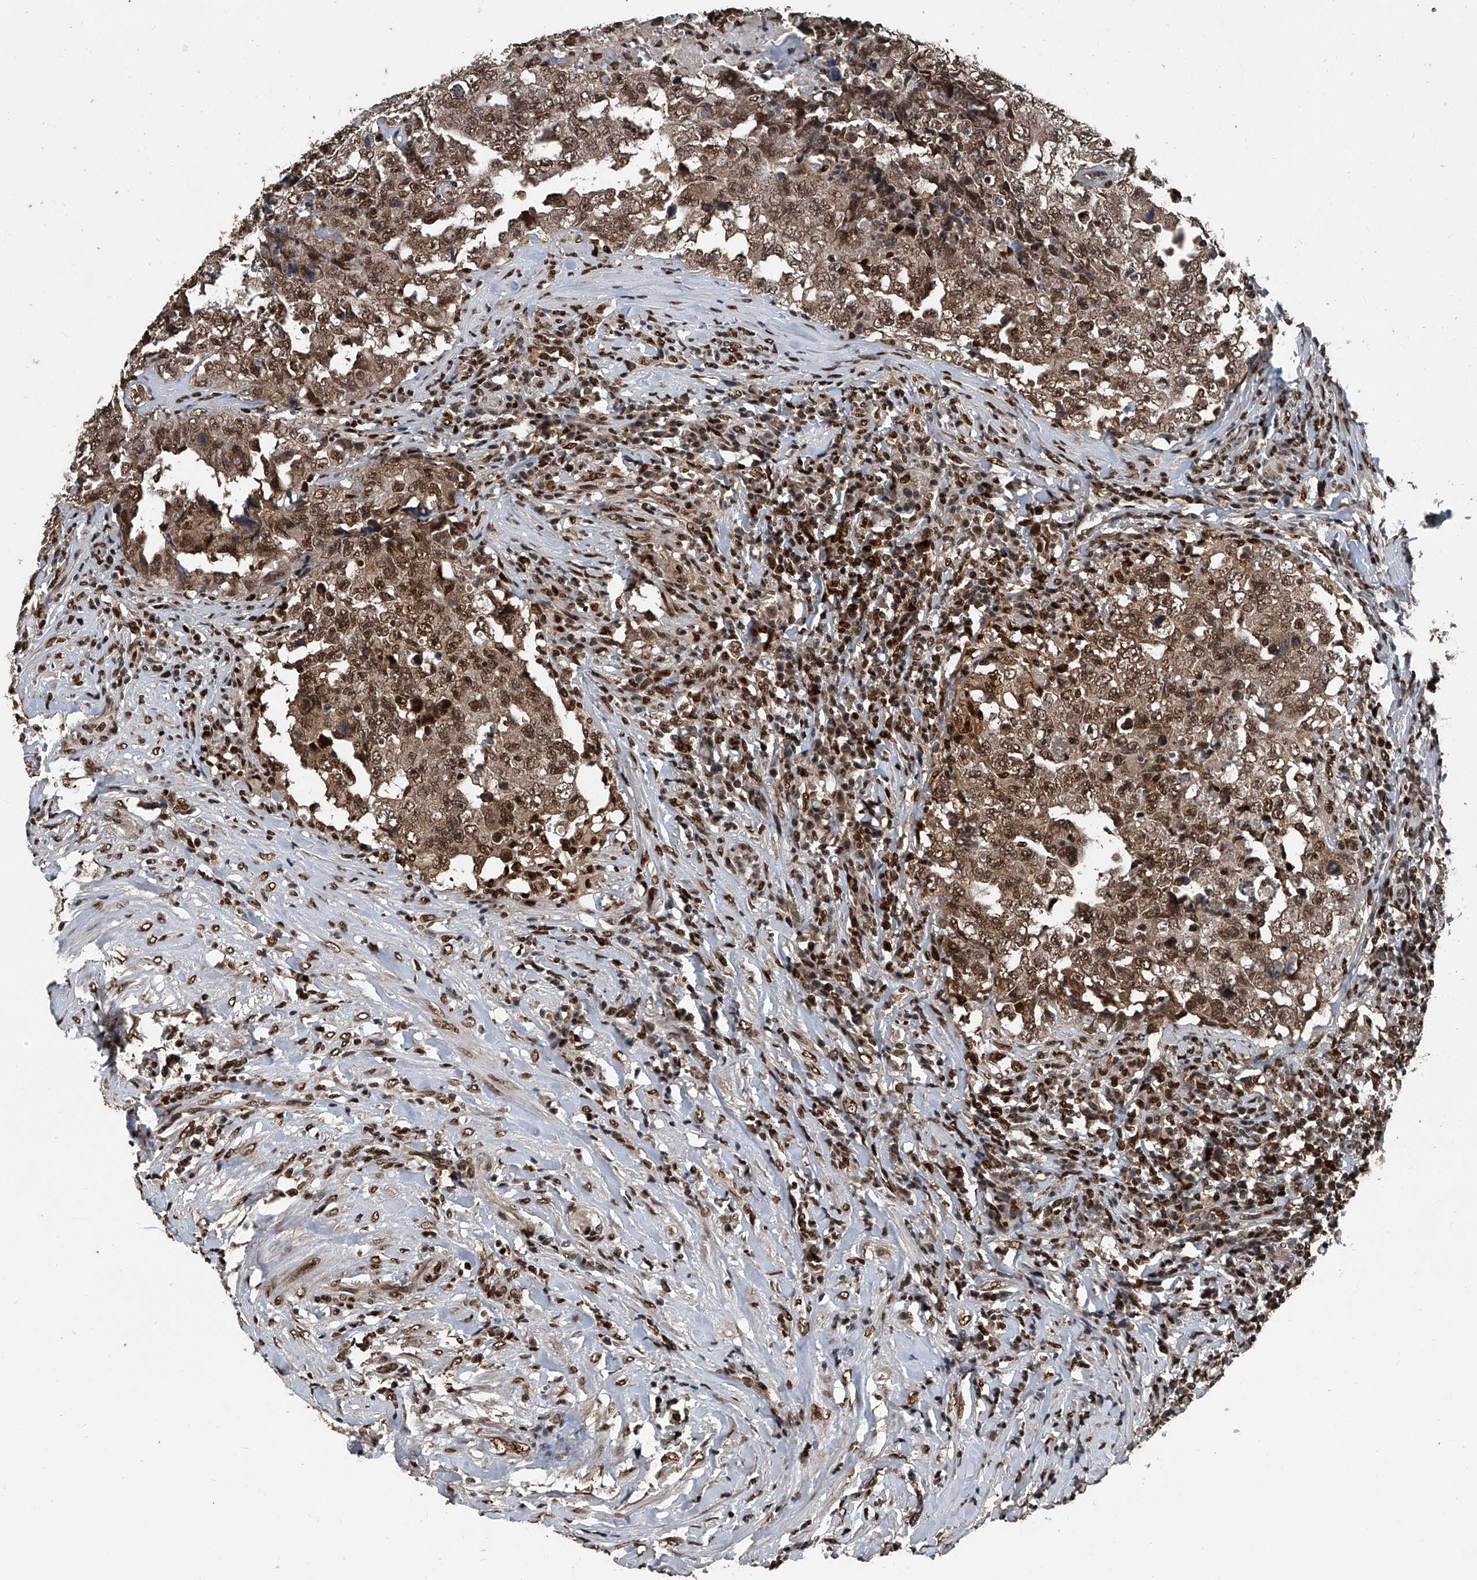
{"staining": {"intensity": "moderate", "quantity": ">75%", "location": "cytoplasmic/membranous,nuclear"}, "tissue": "testis cancer", "cell_type": "Tumor cells", "image_type": "cancer", "snomed": [{"axis": "morphology", "description": "Carcinoma, Embryonal, NOS"}, {"axis": "topography", "description": "Testis"}], "caption": "High-magnification brightfield microscopy of embryonal carcinoma (testis) stained with DAB (brown) and counterstained with hematoxylin (blue). tumor cells exhibit moderate cytoplasmic/membranous and nuclear positivity is present in approximately>75% of cells. (DAB = brown stain, brightfield microscopy at high magnification).", "gene": "FKBP5", "patient": {"sex": "male", "age": 26}}